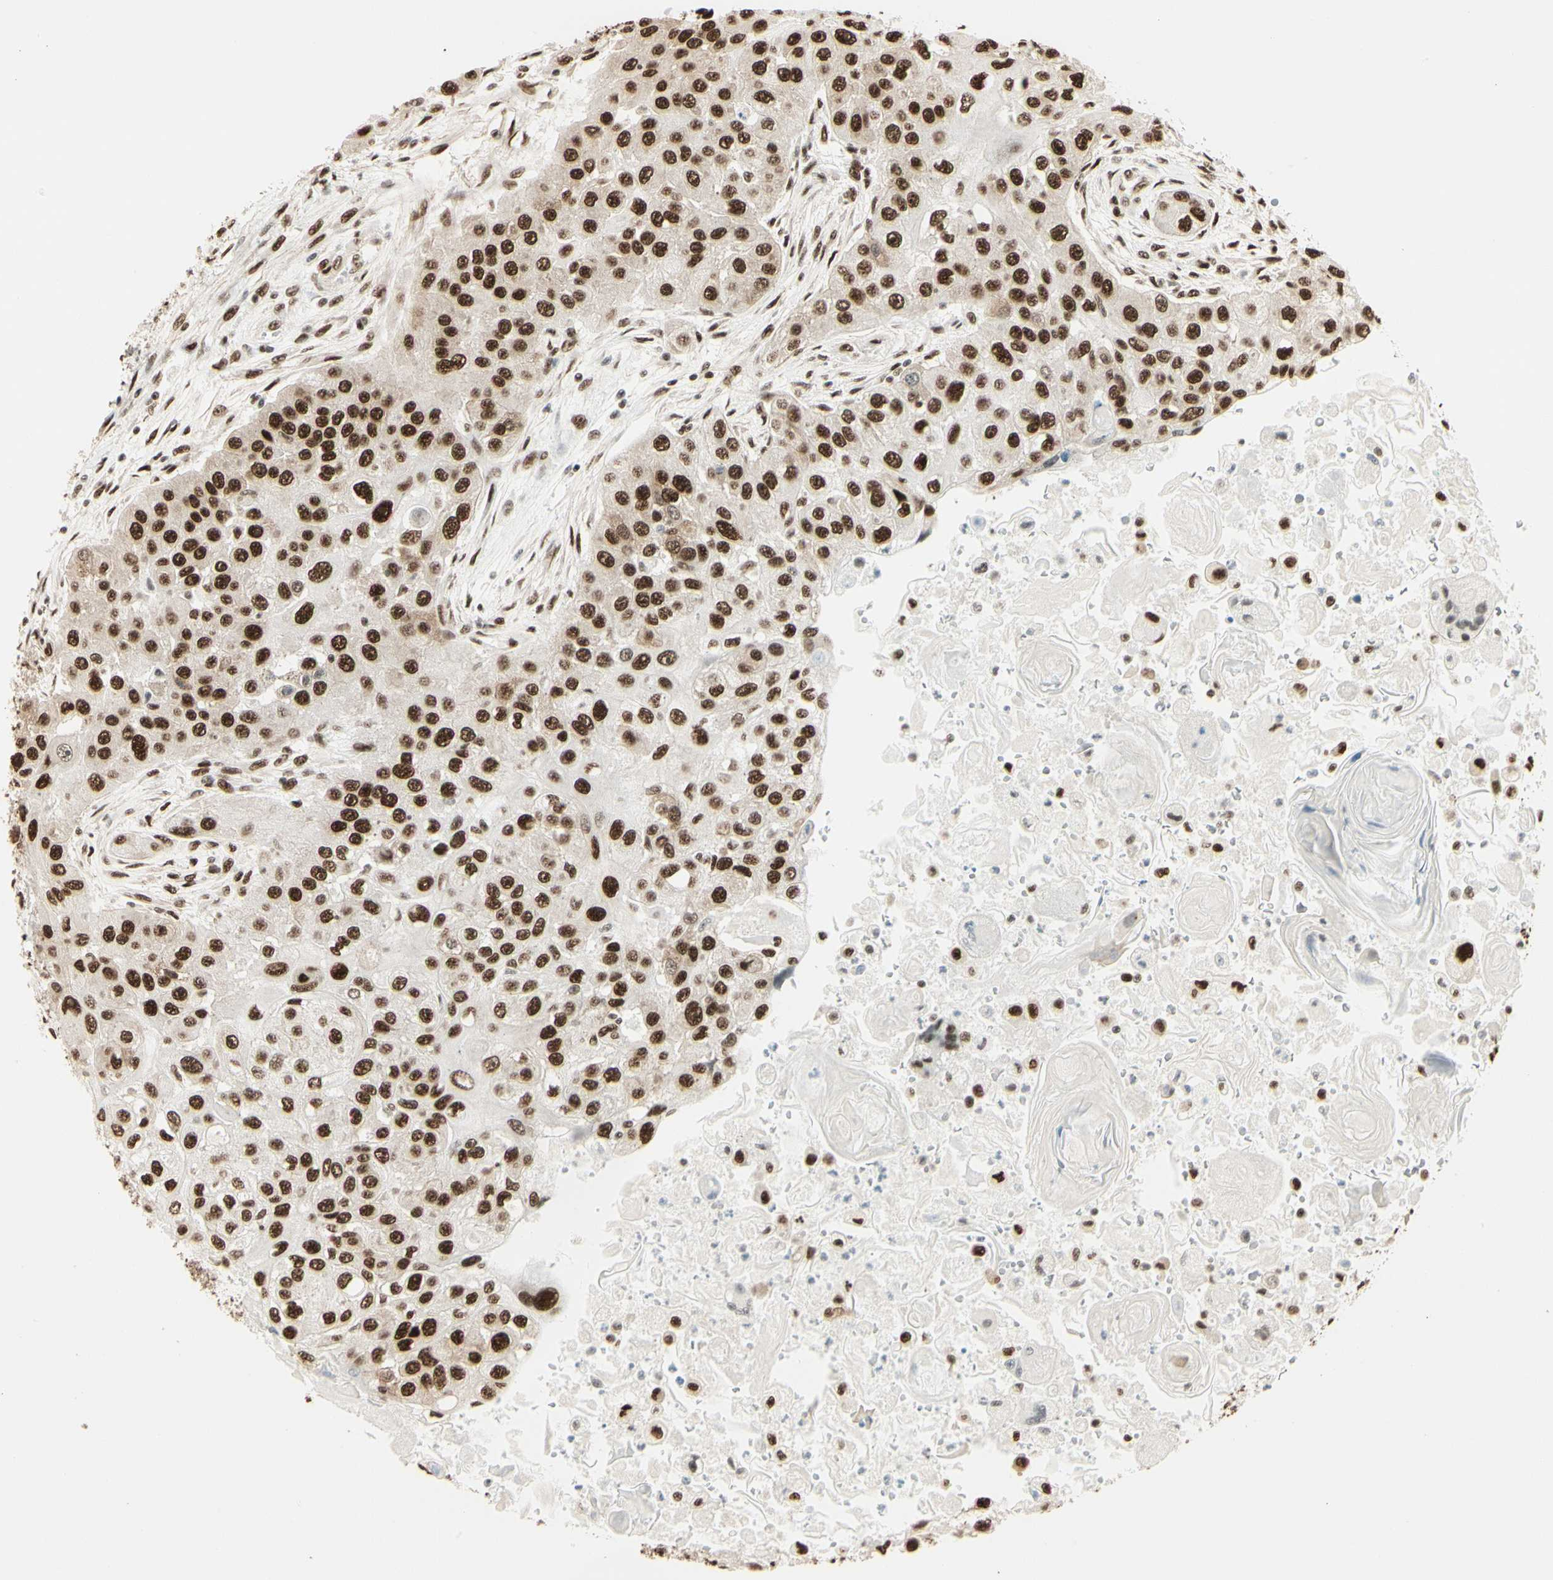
{"staining": {"intensity": "strong", "quantity": ">75%", "location": "nuclear"}, "tissue": "head and neck cancer", "cell_type": "Tumor cells", "image_type": "cancer", "snomed": [{"axis": "morphology", "description": "Normal tissue, NOS"}, {"axis": "morphology", "description": "Squamous cell carcinoma, NOS"}, {"axis": "topography", "description": "Skeletal muscle"}, {"axis": "topography", "description": "Head-Neck"}], "caption": "A brown stain labels strong nuclear positivity of a protein in human head and neck squamous cell carcinoma tumor cells. Immunohistochemistry stains the protein in brown and the nuclei are stained blue.", "gene": "HEXIM1", "patient": {"sex": "male", "age": 51}}